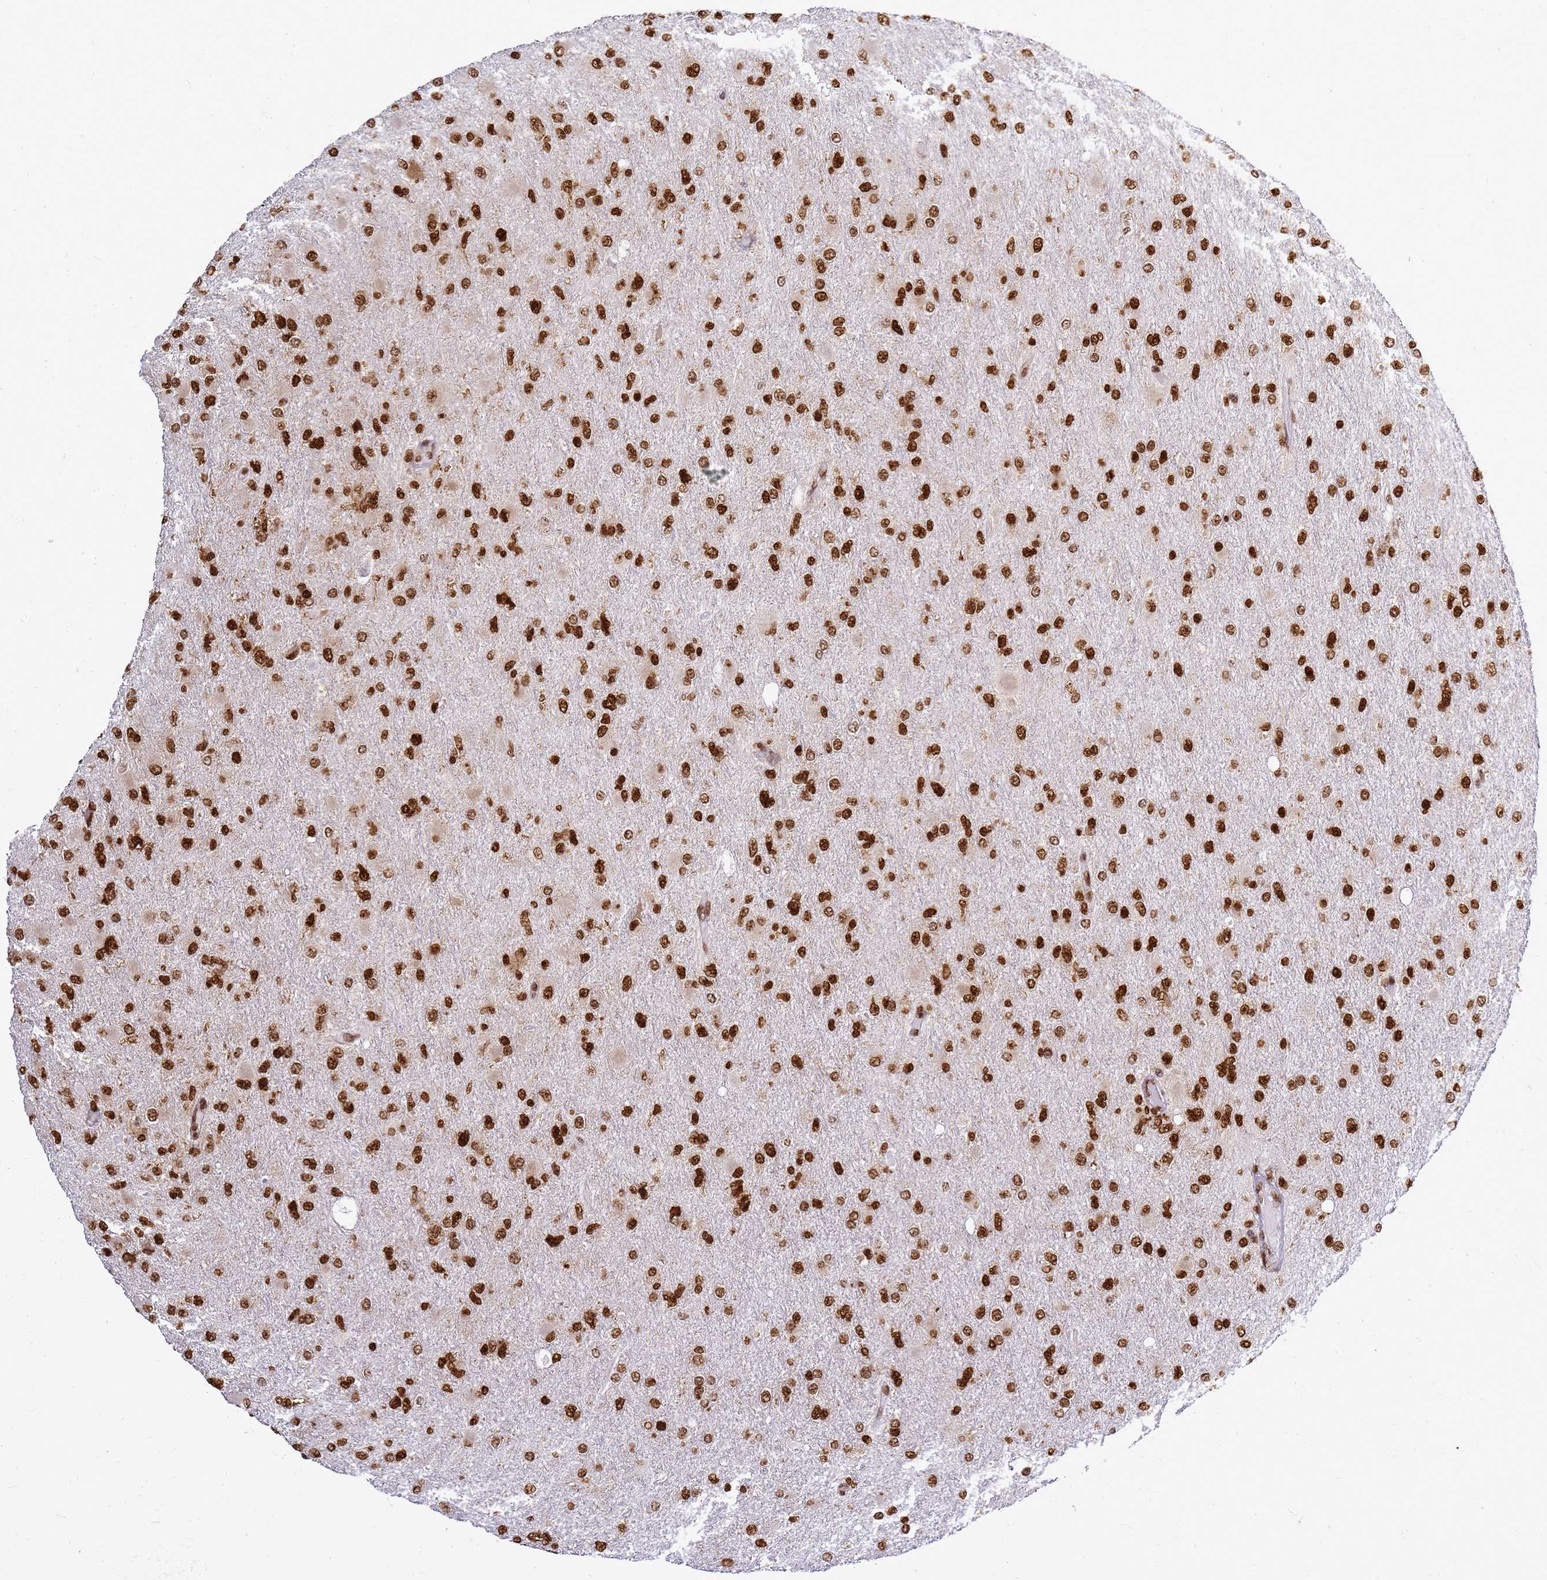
{"staining": {"intensity": "strong", "quantity": ">75%", "location": "nuclear"}, "tissue": "glioma", "cell_type": "Tumor cells", "image_type": "cancer", "snomed": [{"axis": "morphology", "description": "Glioma, malignant, High grade"}, {"axis": "topography", "description": "Cerebral cortex"}], "caption": "Tumor cells show high levels of strong nuclear expression in approximately >75% of cells in glioma. The staining was performed using DAB to visualize the protein expression in brown, while the nuclei were stained in blue with hematoxylin (Magnification: 20x).", "gene": "APEX1", "patient": {"sex": "female", "age": 36}}